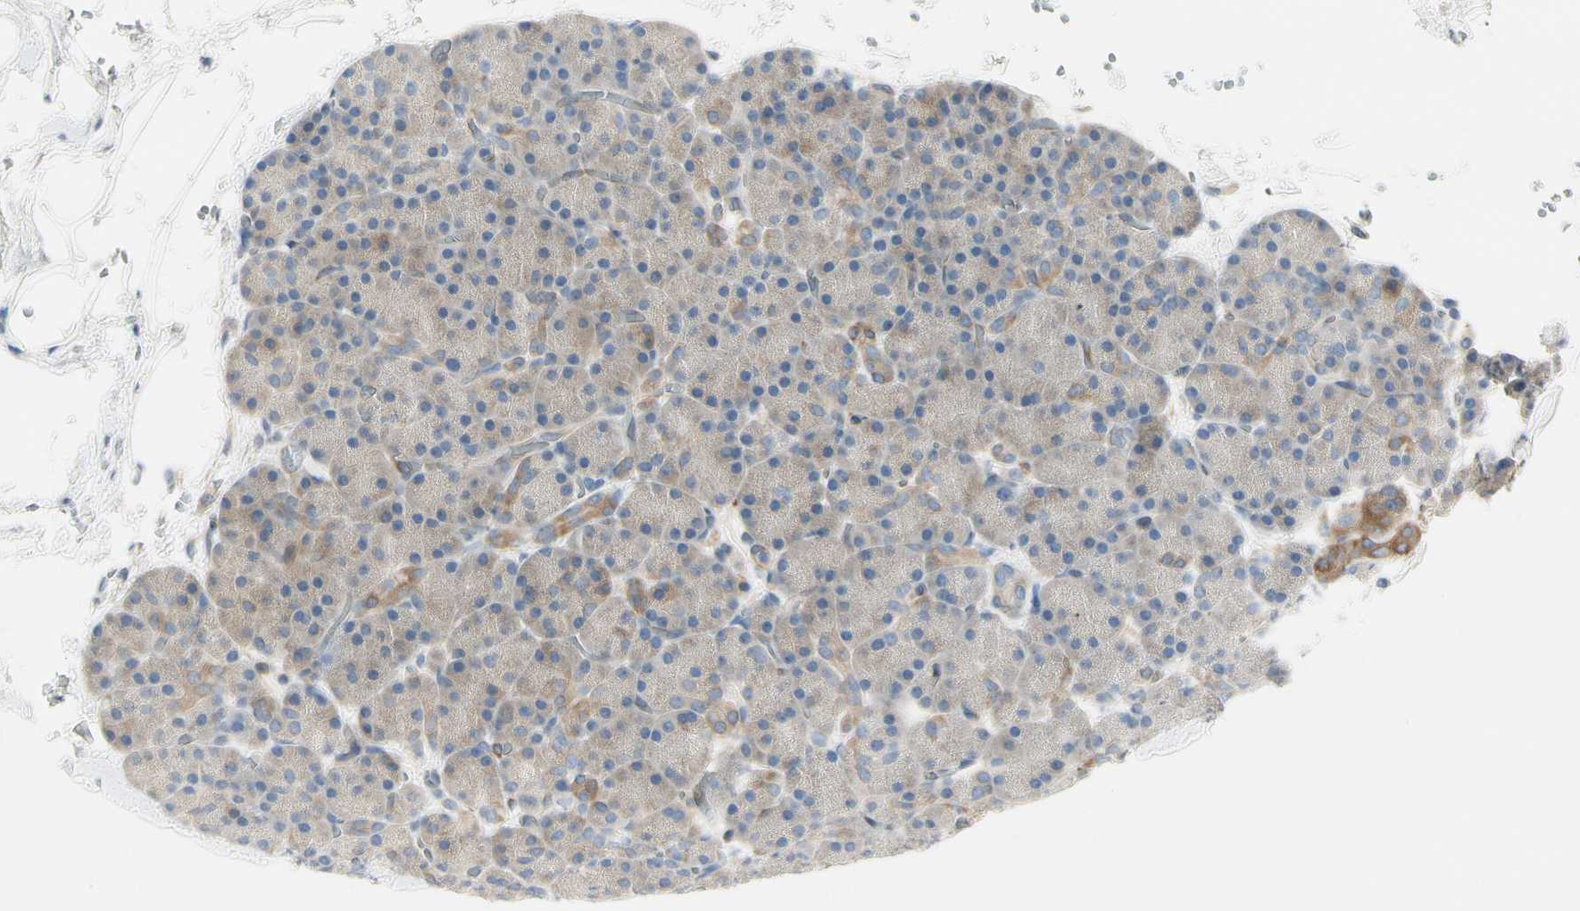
{"staining": {"intensity": "weak", "quantity": "<25%", "location": "cytoplasmic/membranous"}, "tissue": "pancreas", "cell_type": "Exocrine glandular cells", "image_type": "normal", "snomed": [{"axis": "morphology", "description": "Normal tissue, NOS"}, {"axis": "topography", "description": "Pancreas"}], "caption": "Micrograph shows no protein staining in exocrine glandular cells of benign pancreas. Nuclei are stained in blue.", "gene": "NFKB2", "patient": {"sex": "female", "age": 35}}